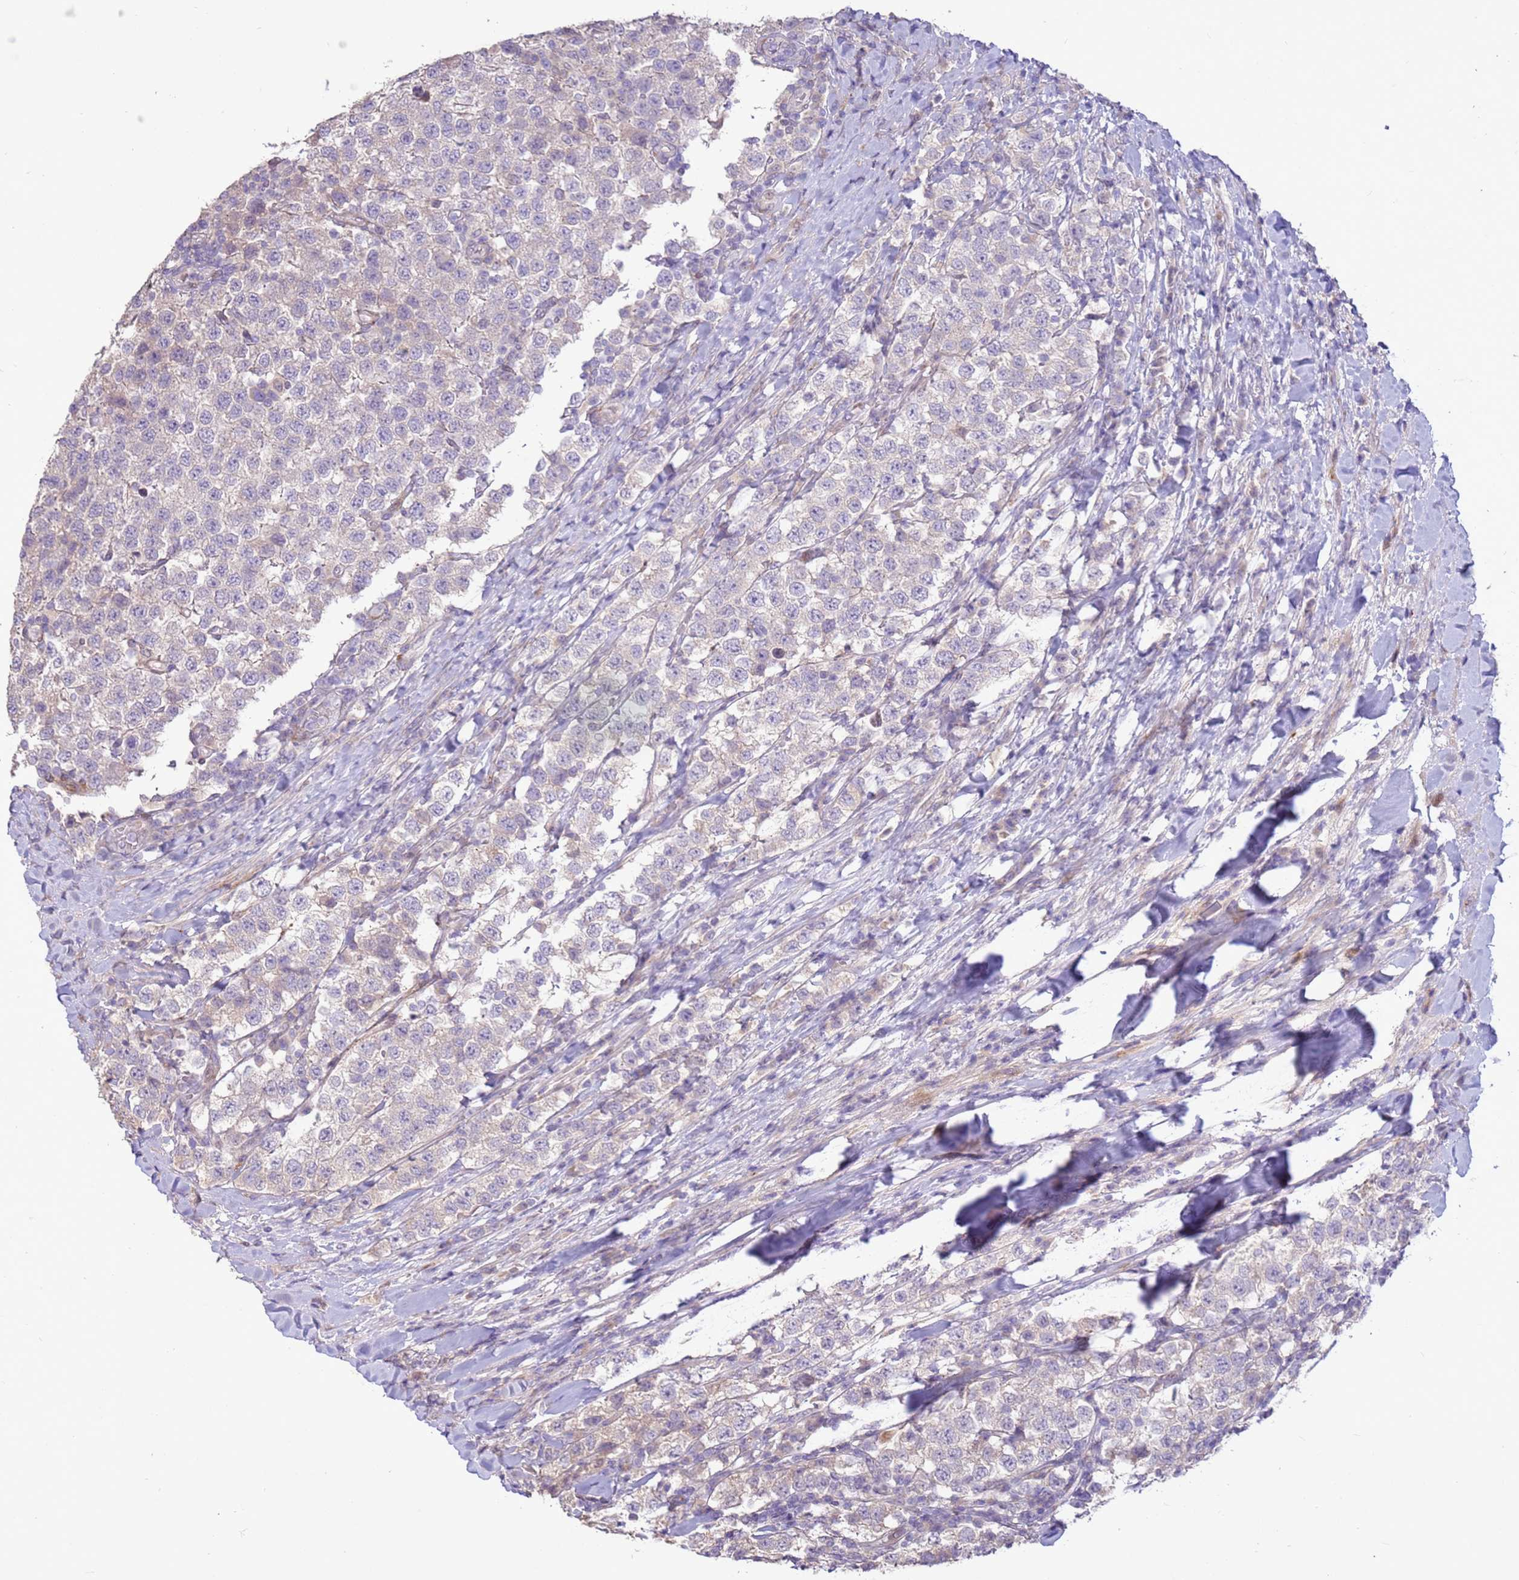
{"staining": {"intensity": "negative", "quantity": "none", "location": "none"}, "tissue": "testis cancer", "cell_type": "Tumor cells", "image_type": "cancer", "snomed": [{"axis": "morphology", "description": "Seminoma, NOS"}, {"axis": "topography", "description": "Testis"}], "caption": "This is a histopathology image of immunohistochemistry (IHC) staining of testis seminoma, which shows no expression in tumor cells.", "gene": "LGI4", "patient": {"sex": "male", "age": 34}}